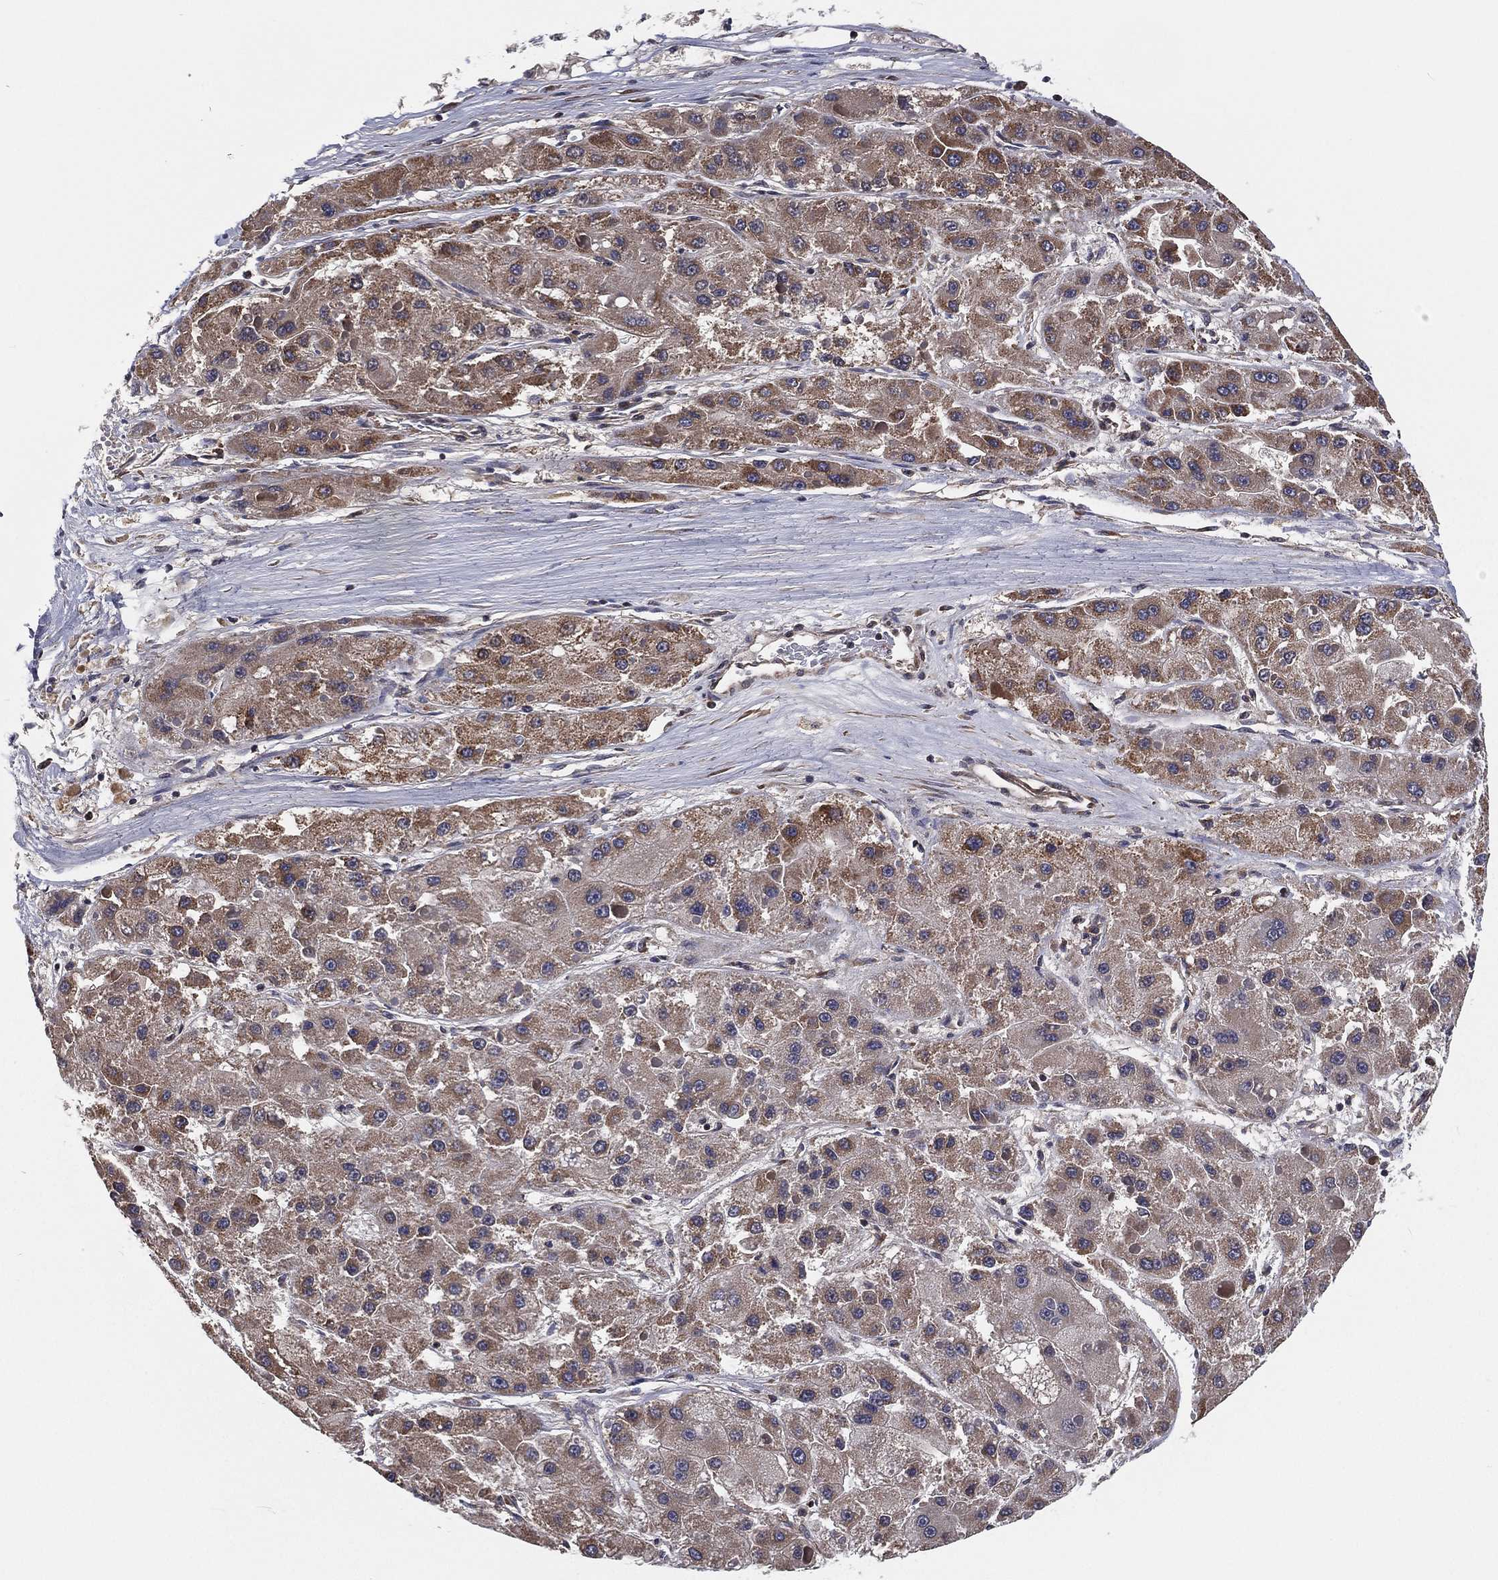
{"staining": {"intensity": "moderate", "quantity": "25%-75%", "location": "cytoplasmic/membranous"}, "tissue": "liver cancer", "cell_type": "Tumor cells", "image_type": "cancer", "snomed": [{"axis": "morphology", "description": "Carcinoma, Hepatocellular, NOS"}, {"axis": "topography", "description": "Liver"}], "caption": "IHC of human liver hepatocellular carcinoma displays medium levels of moderate cytoplasmic/membranous staining in about 25%-75% of tumor cells.", "gene": "EIF2B5", "patient": {"sex": "female", "age": 73}}